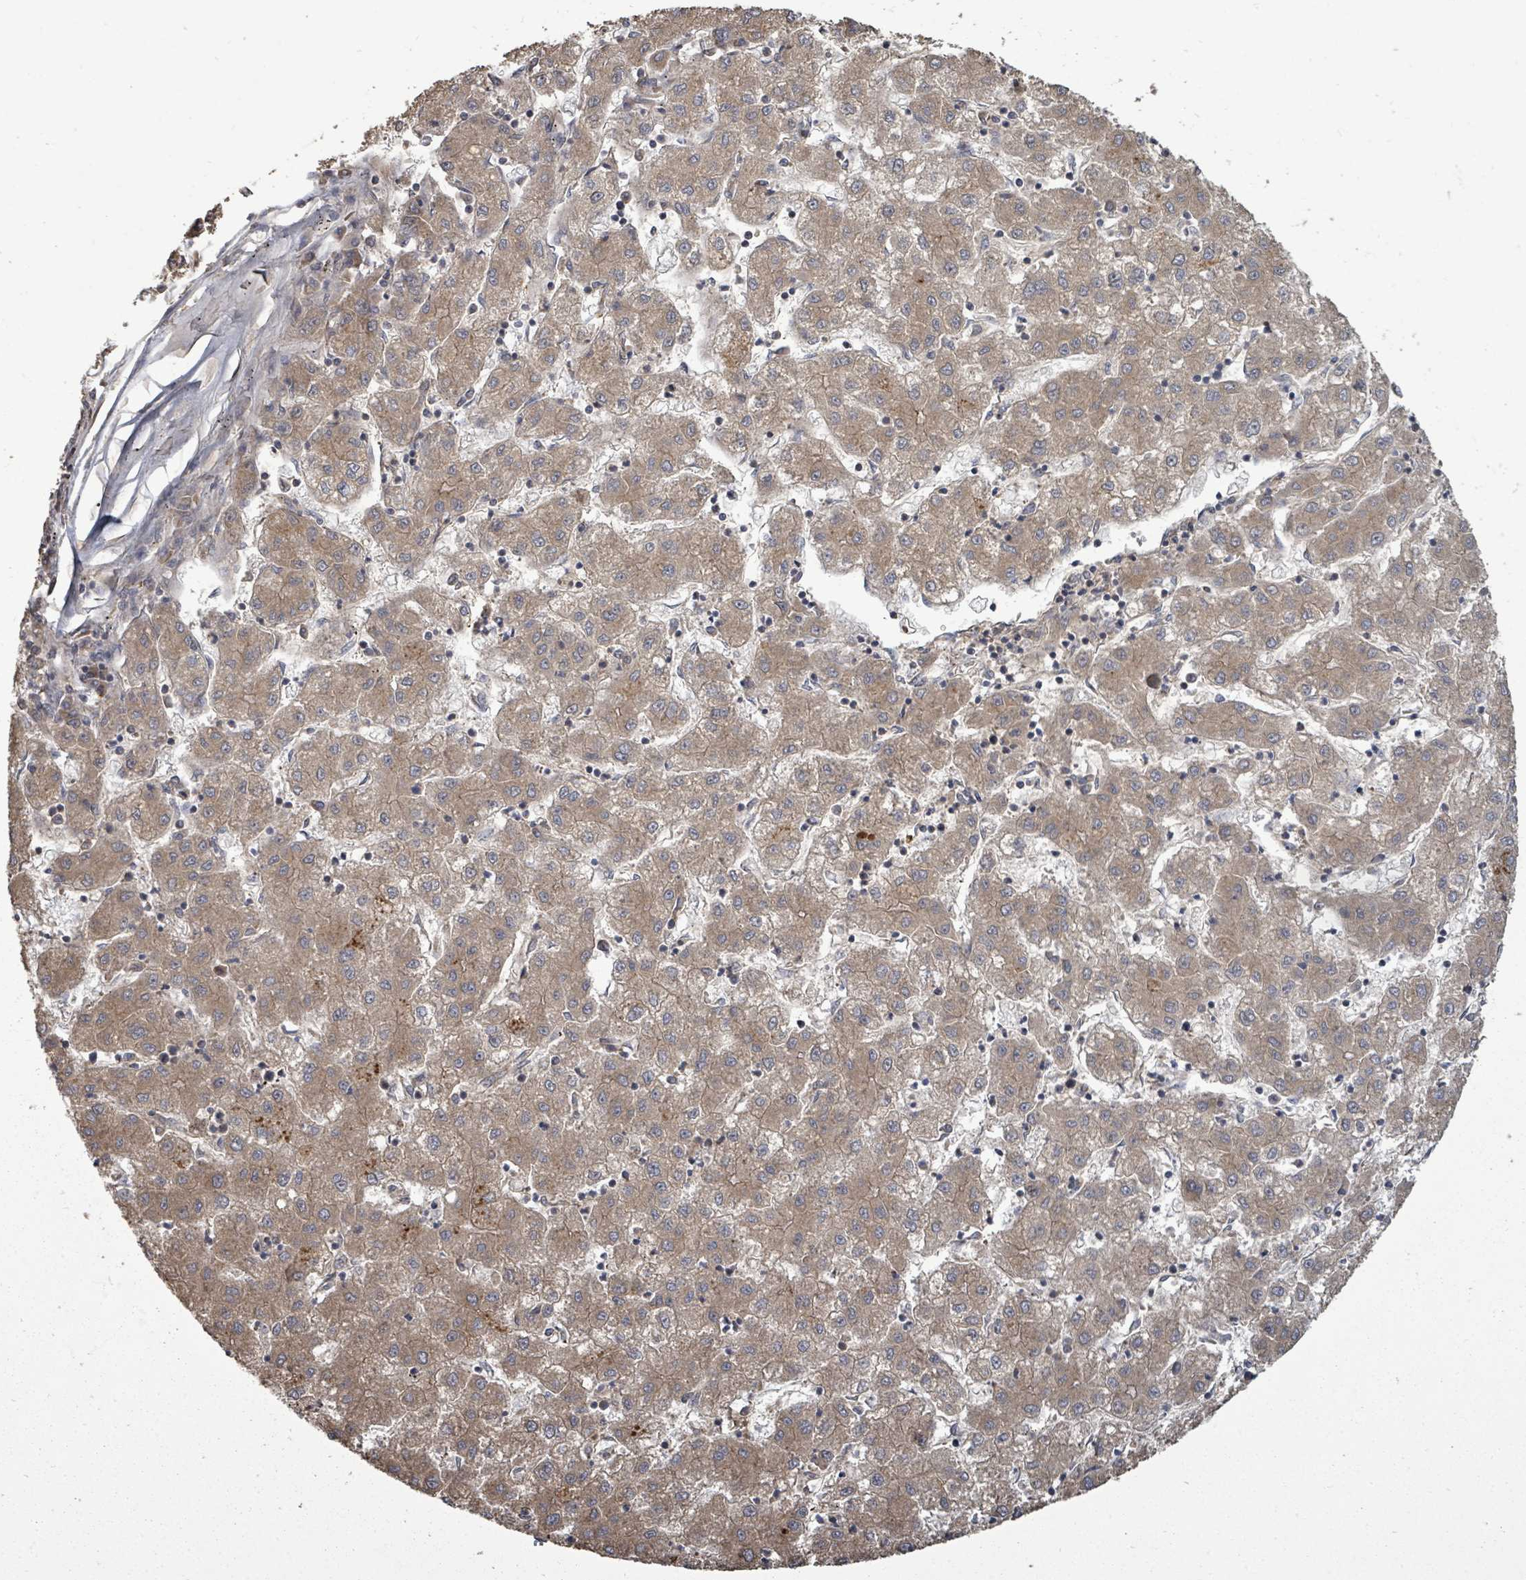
{"staining": {"intensity": "moderate", "quantity": ">75%", "location": "cytoplasmic/membranous"}, "tissue": "liver cancer", "cell_type": "Tumor cells", "image_type": "cancer", "snomed": [{"axis": "morphology", "description": "Carcinoma, Hepatocellular, NOS"}, {"axis": "topography", "description": "Liver"}], "caption": "About >75% of tumor cells in human liver hepatocellular carcinoma exhibit moderate cytoplasmic/membranous protein expression as visualized by brown immunohistochemical staining.", "gene": "EIF3C", "patient": {"sex": "male", "age": 72}}